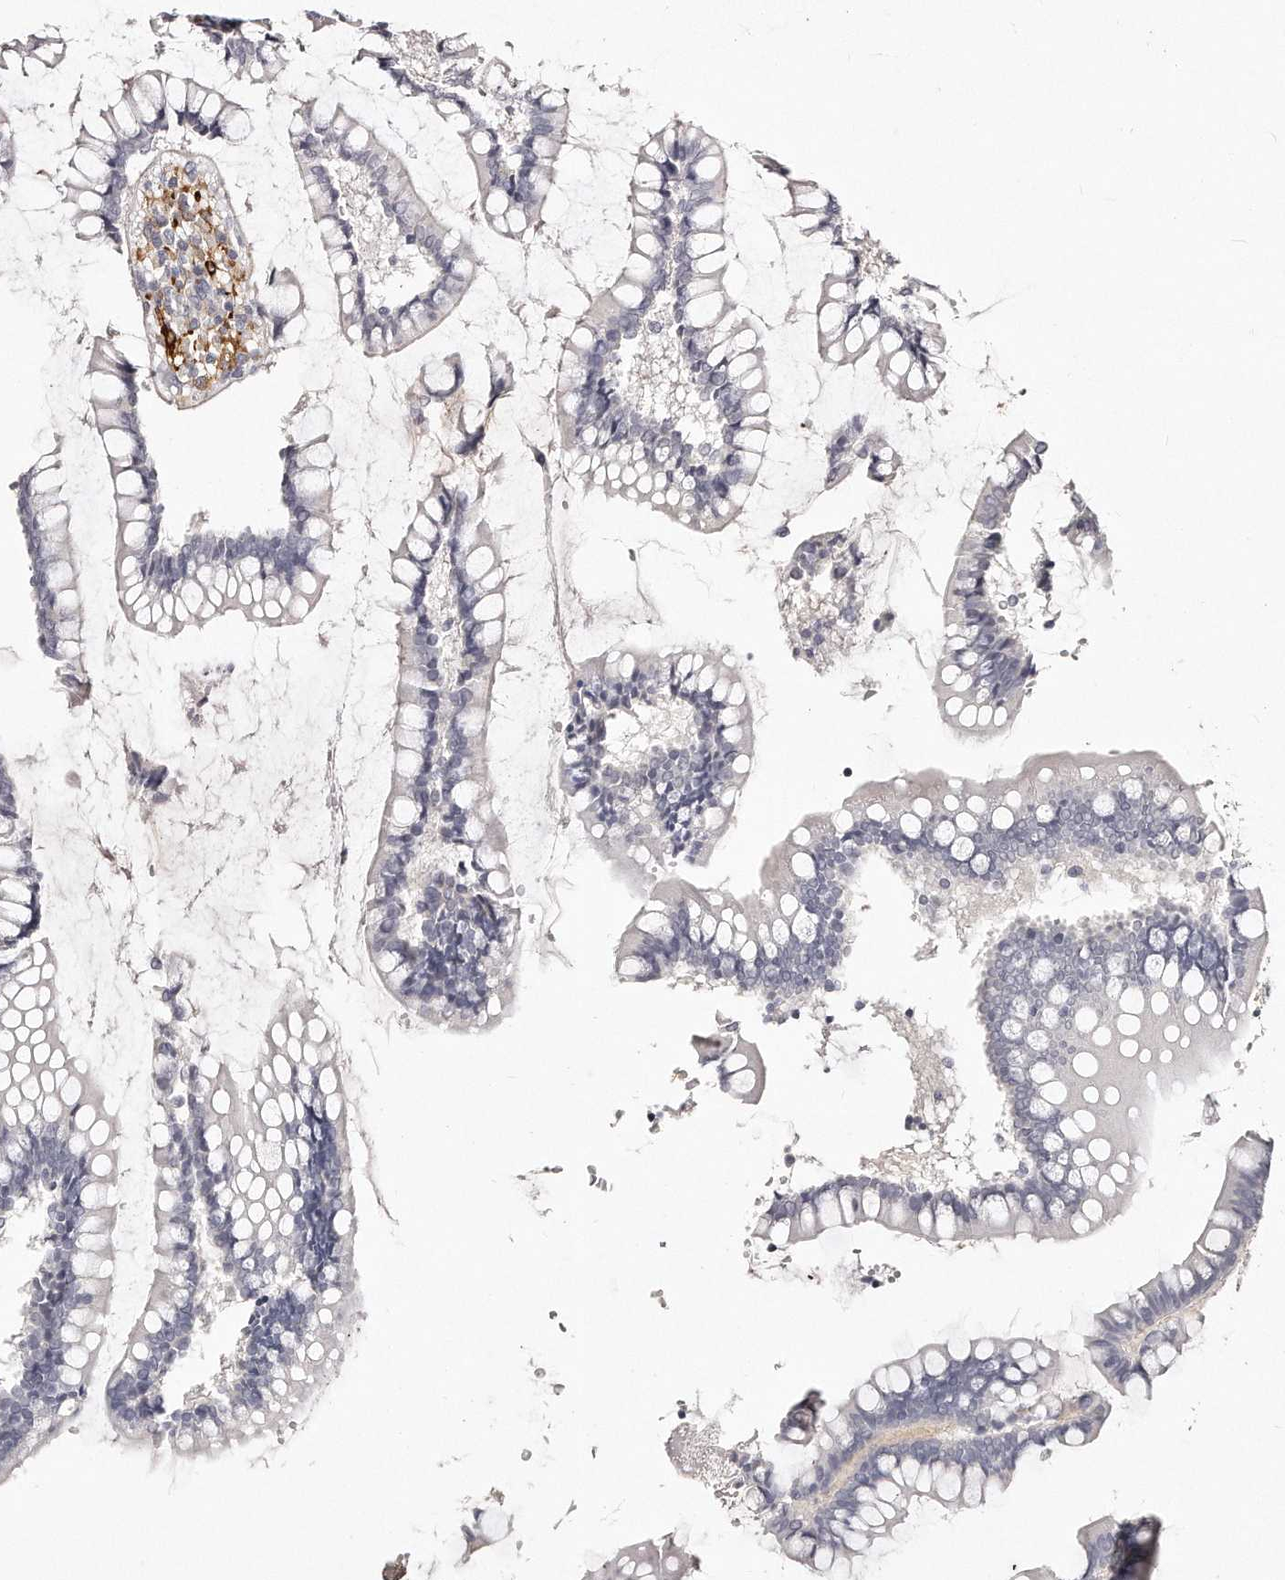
{"staining": {"intensity": "strong", "quantity": ">75%", "location": "cytoplasmic/membranous"}, "tissue": "colon", "cell_type": "Endothelial cells", "image_type": "normal", "snomed": [{"axis": "morphology", "description": "Normal tissue, NOS"}, {"axis": "topography", "description": "Colon"}], "caption": "Strong cytoplasmic/membranous staining for a protein is appreciated in about >75% of endothelial cells of benign colon using immunohistochemistry.", "gene": "LMOD1", "patient": {"sex": "female", "age": 79}}